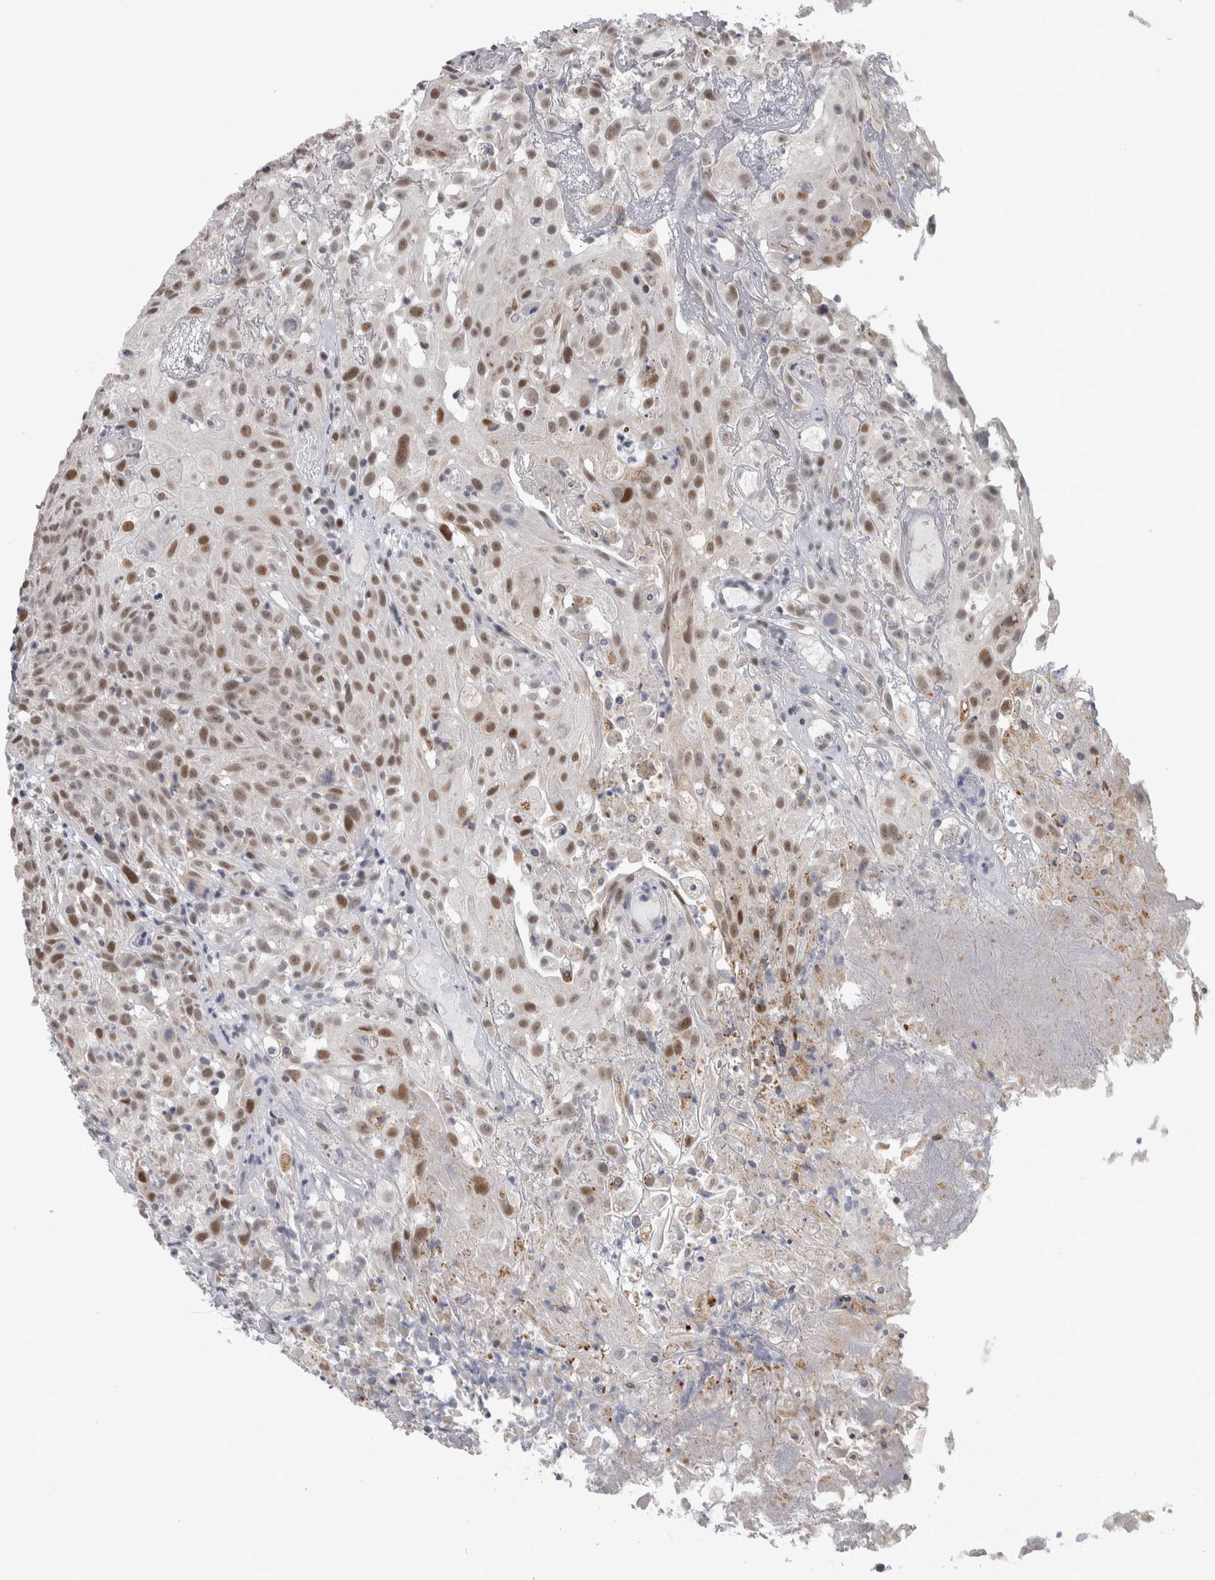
{"staining": {"intensity": "moderate", "quantity": ">75%", "location": "nuclear"}, "tissue": "oral mucosa", "cell_type": "Squamous epithelial cells", "image_type": "normal", "snomed": [{"axis": "morphology", "description": "Normal tissue, NOS"}, {"axis": "topography", "description": "Oral tissue"}], "caption": "Moderate nuclear protein staining is present in about >75% of squamous epithelial cells in oral mucosa. The staining is performed using DAB (3,3'-diaminobenzidine) brown chromogen to label protein expression. The nuclei are counter-stained blue using hematoxylin.", "gene": "HEXIM2", "patient": {"sex": "male", "age": 60}}